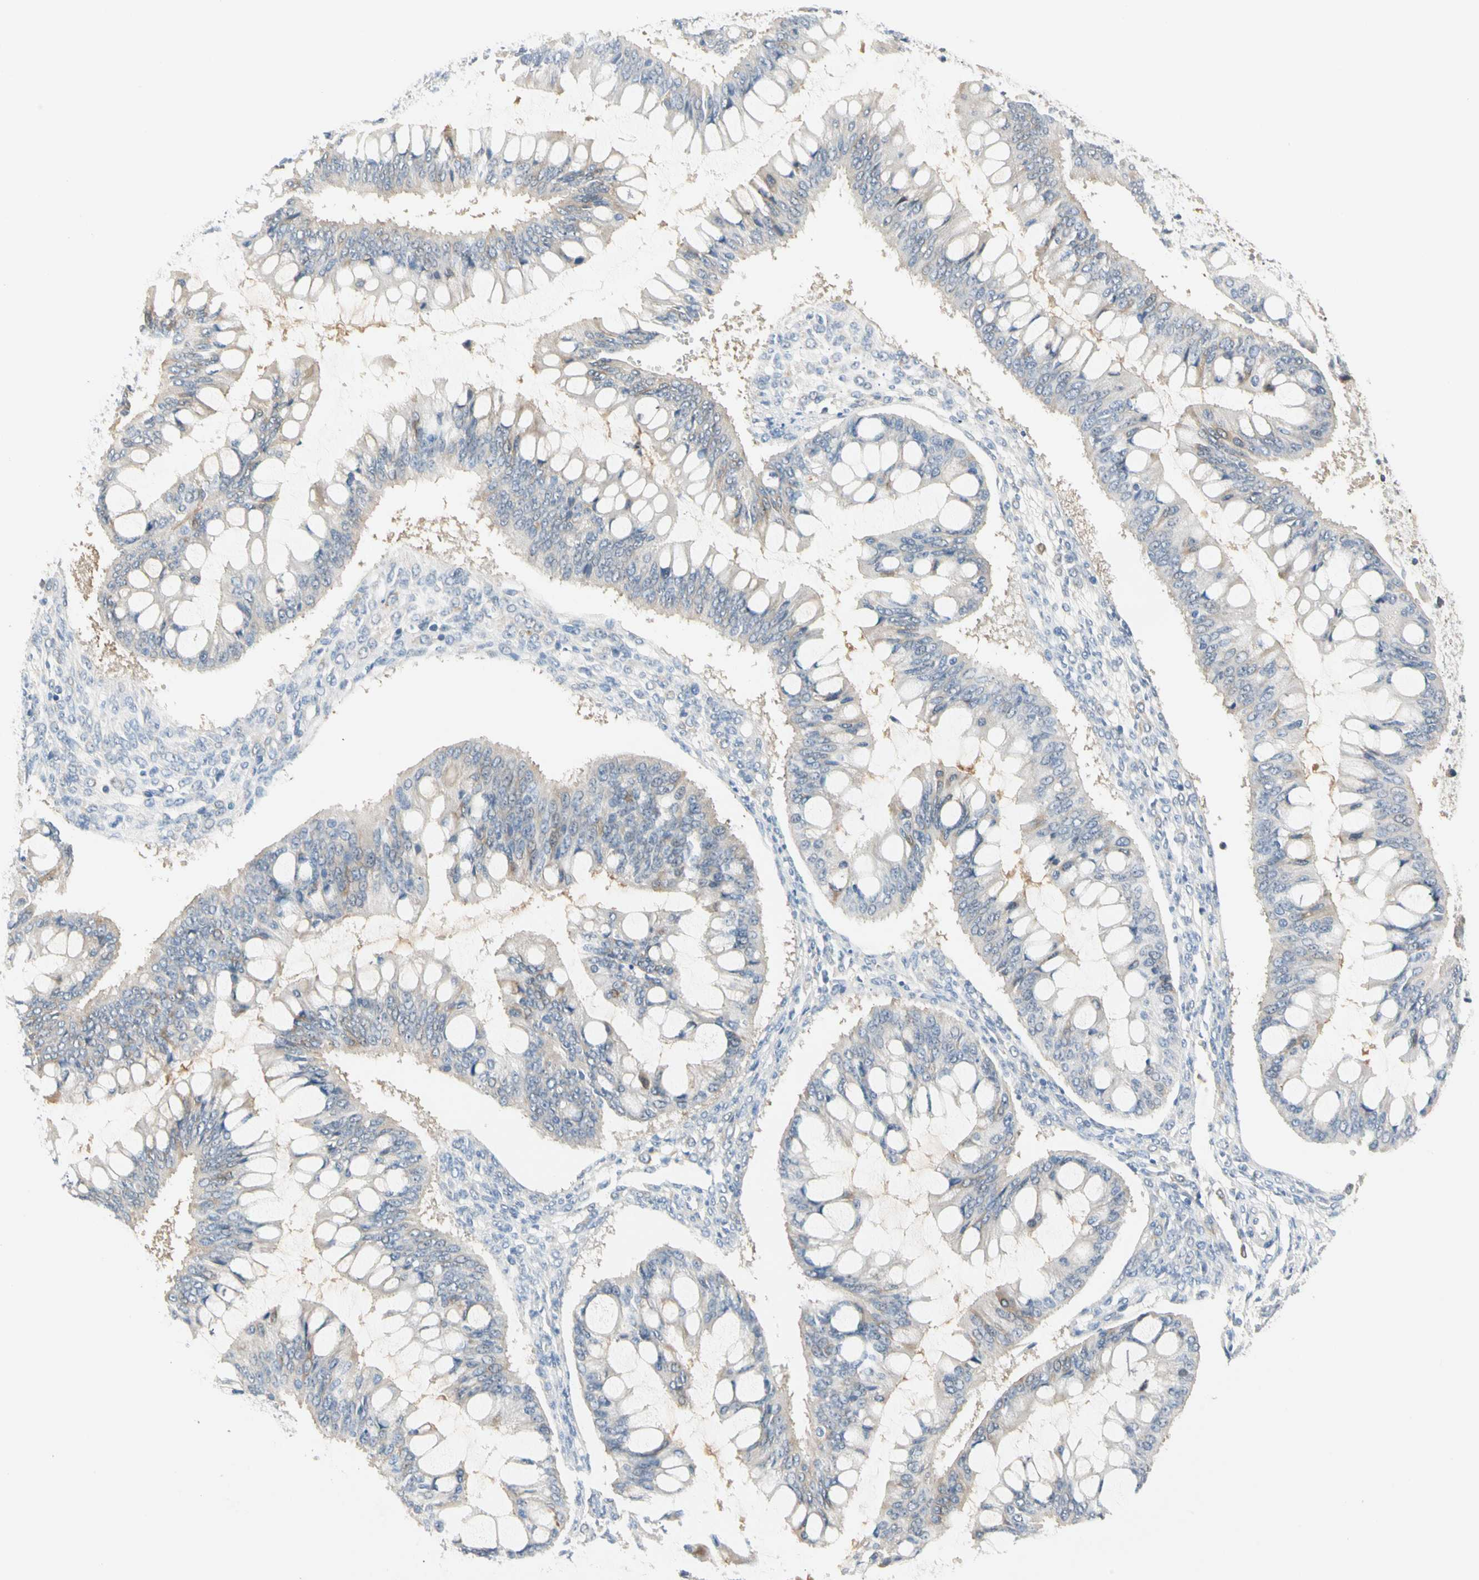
{"staining": {"intensity": "weak", "quantity": "25%-75%", "location": "cytoplasmic/membranous"}, "tissue": "ovarian cancer", "cell_type": "Tumor cells", "image_type": "cancer", "snomed": [{"axis": "morphology", "description": "Cystadenocarcinoma, mucinous, NOS"}, {"axis": "topography", "description": "Ovary"}], "caption": "Ovarian mucinous cystadenocarcinoma tissue exhibits weak cytoplasmic/membranous positivity in about 25%-75% of tumor cells, visualized by immunohistochemistry. (IHC, brightfield microscopy, high magnification).", "gene": "MPI", "patient": {"sex": "female", "age": 73}}